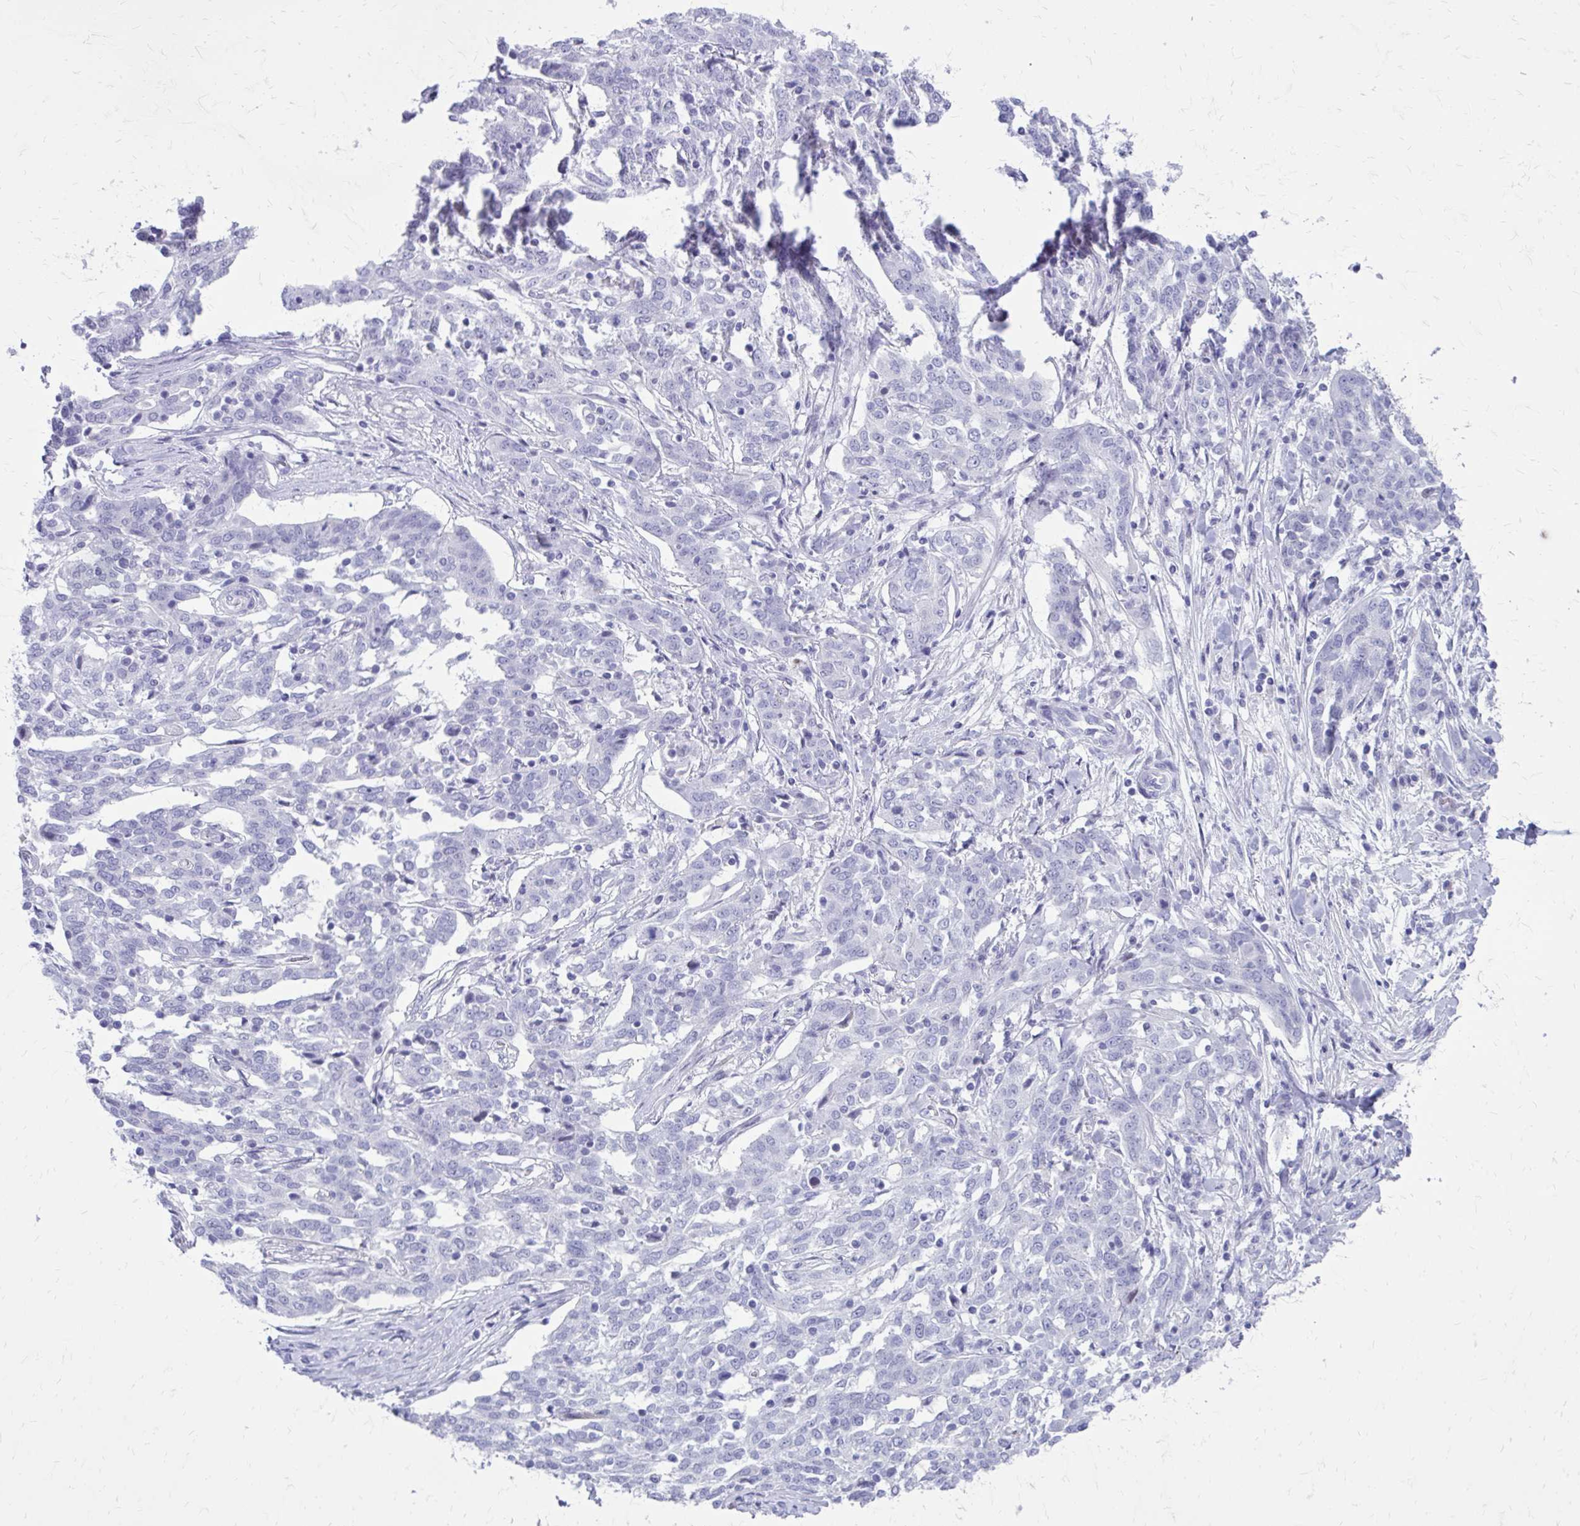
{"staining": {"intensity": "negative", "quantity": "none", "location": "none"}, "tissue": "ovarian cancer", "cell_type": "Tumor cells", "image_type": "cancer", "snomed": [{"axis": "morphology", "description": "Cystadenocarcinoma, serous, NOS"}, {"axis": "topography", "description": "Ovary"}], "caption": "Tumor cells are negative for brown protein staining in ovarian cancer.", "gene": "LCN15", "patient": {"sex": "female", "age": 67}}